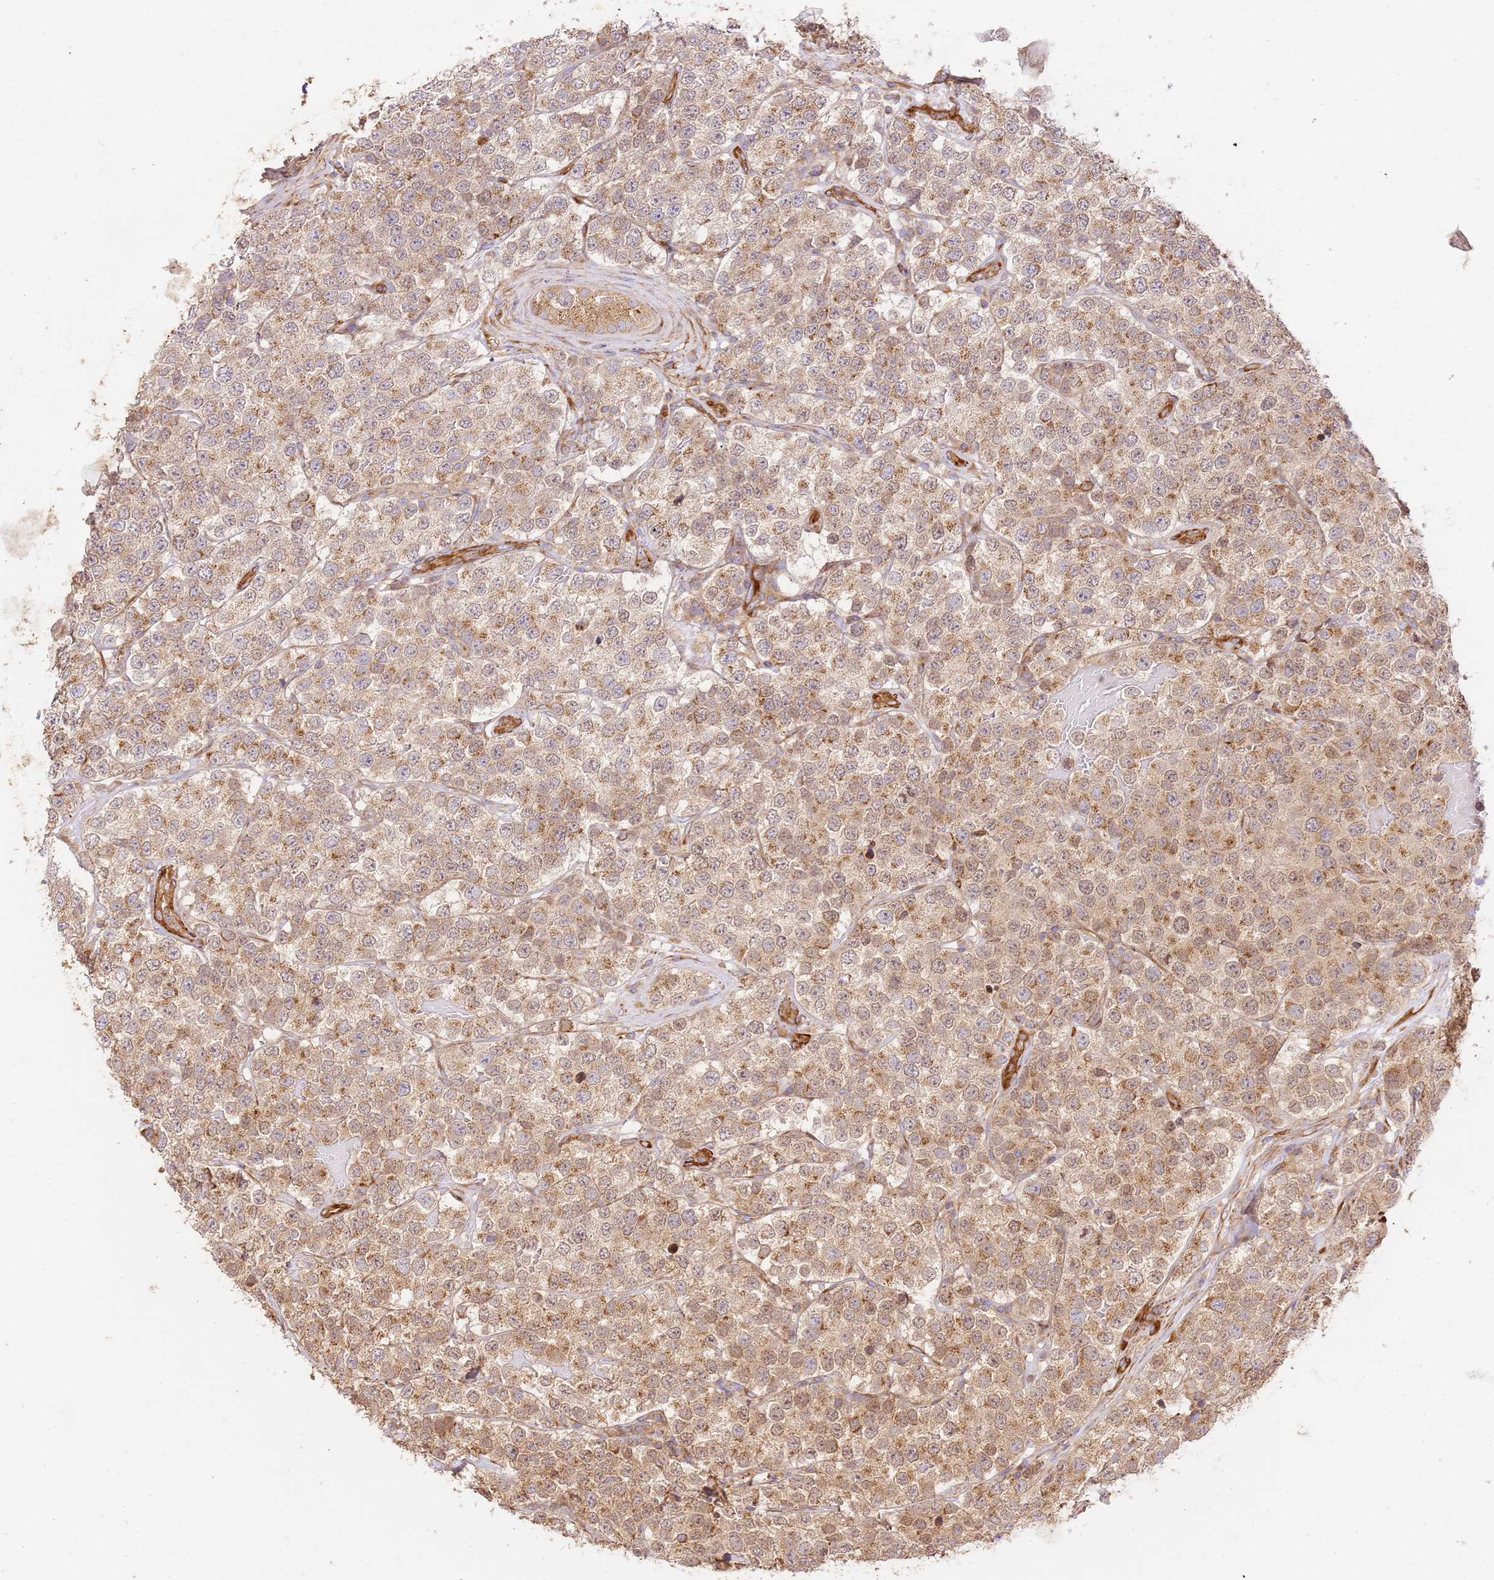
{"staining": {"intensity": "moderate", "quantity": ">75%", "location": "cytoplasmic/membranous"}, "tissue": "testis cancer", "cell_type": "Tumor cells", "image_type": "cancer", "snomed": [{"axis": "morphology", "description": "Seminoma, NOS"}, {"axis": "topography", "description": "Testis"}], "caption": "This is an image of immunohistochemistry (IHC) staining of testis cancer, which shows moderate expression in the cytoplasmic/membranous of tumor cells.", "gene": "ZBTB39", "patient": {"sex": "male", "age": 34}}